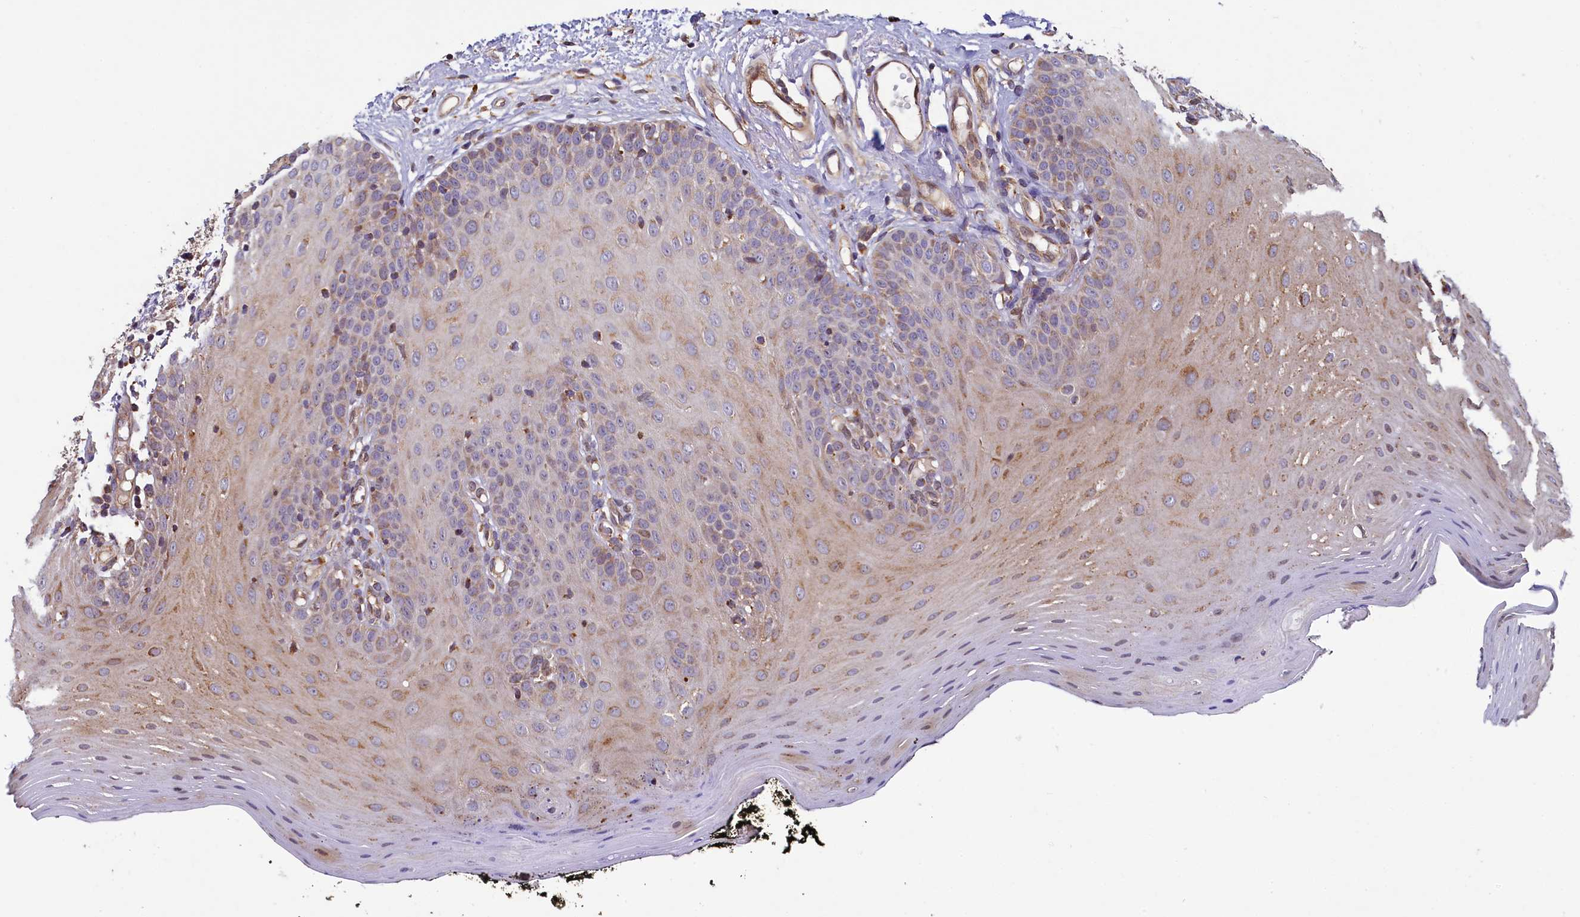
{"staining": {"intensity": "moderate", "quantity": "25%-75%", "location": "cytoplasmic/membranous"}, "tissue": "oral mucosa", "cell_type": "Squamous epithelial cells", "image_type": "normal", "snomed": [{"axis": "morphology", "description": "Normal tissue, NOS"}, {"axis": "topography", "description": "Oral tissue"}], "caption": "Oral mucosa stained with DAB IHC exhibits medium levels of moderate cytoplasmic/membranous staining in about 25%-75% of squamous epithelial cells. (DAB = brown stain, brightfield microscopy at high magnification).", "gene": "ZNF577", "patient": {"sex": "male", "age": 74}}